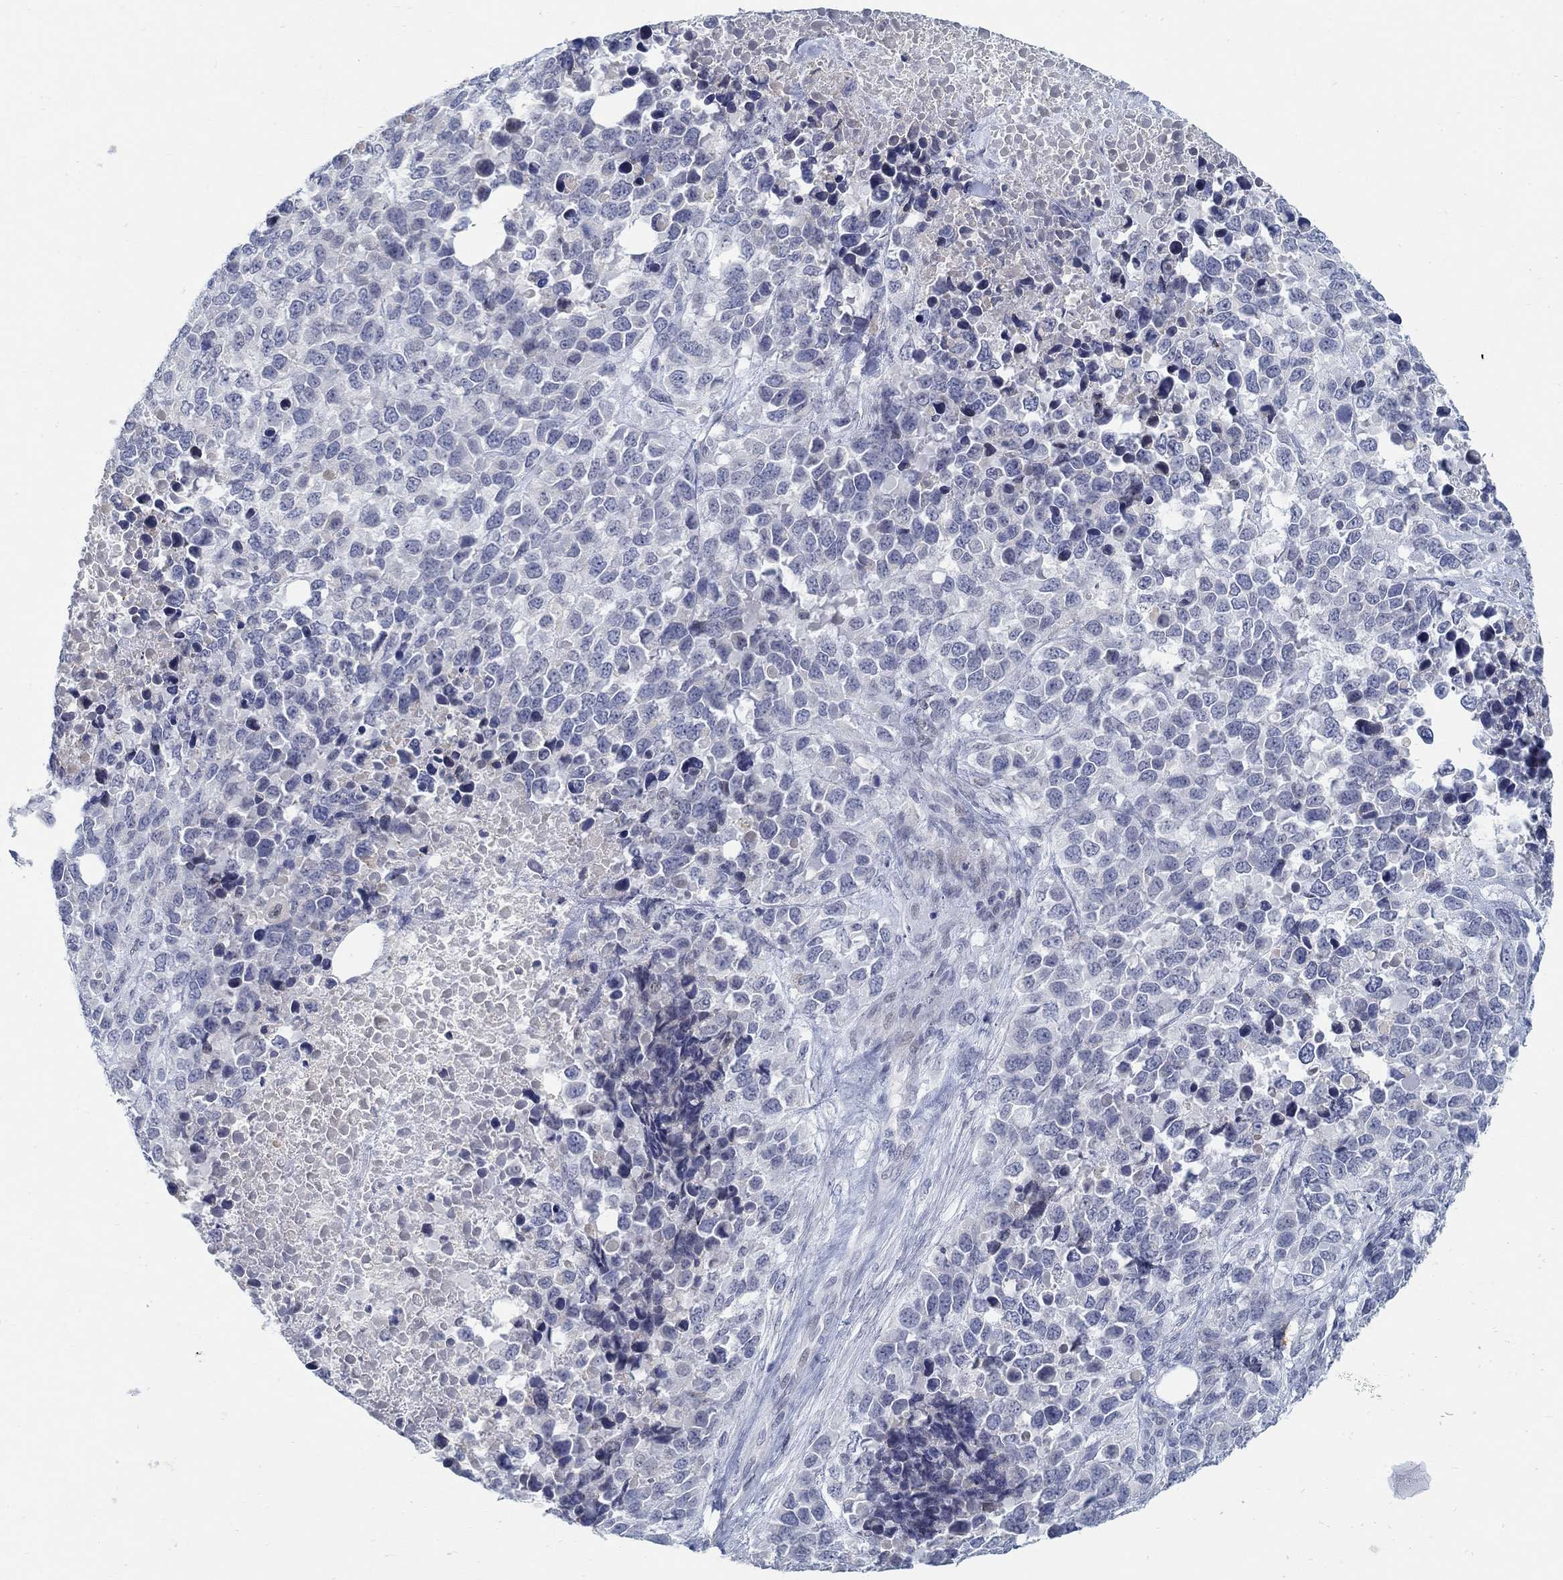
{"staining": {"intensity": "negative", "quantity": "none", "location": "none"}, "tissue": "melanoma", "cell_type": "Tumor cells", "image_type": "cancer", "snomed": [{"axis": "morphology", "description": "Malignant melanoma, Metastatic site"}, {"axis": "topography", "description": "Skin"}], "caption": "A histopathology image of human malignant melanoma (metastatic site) is negative for staining in tumor cells.", "gene": "ANO7", "patient": {"sex": "male", "age": 84}}